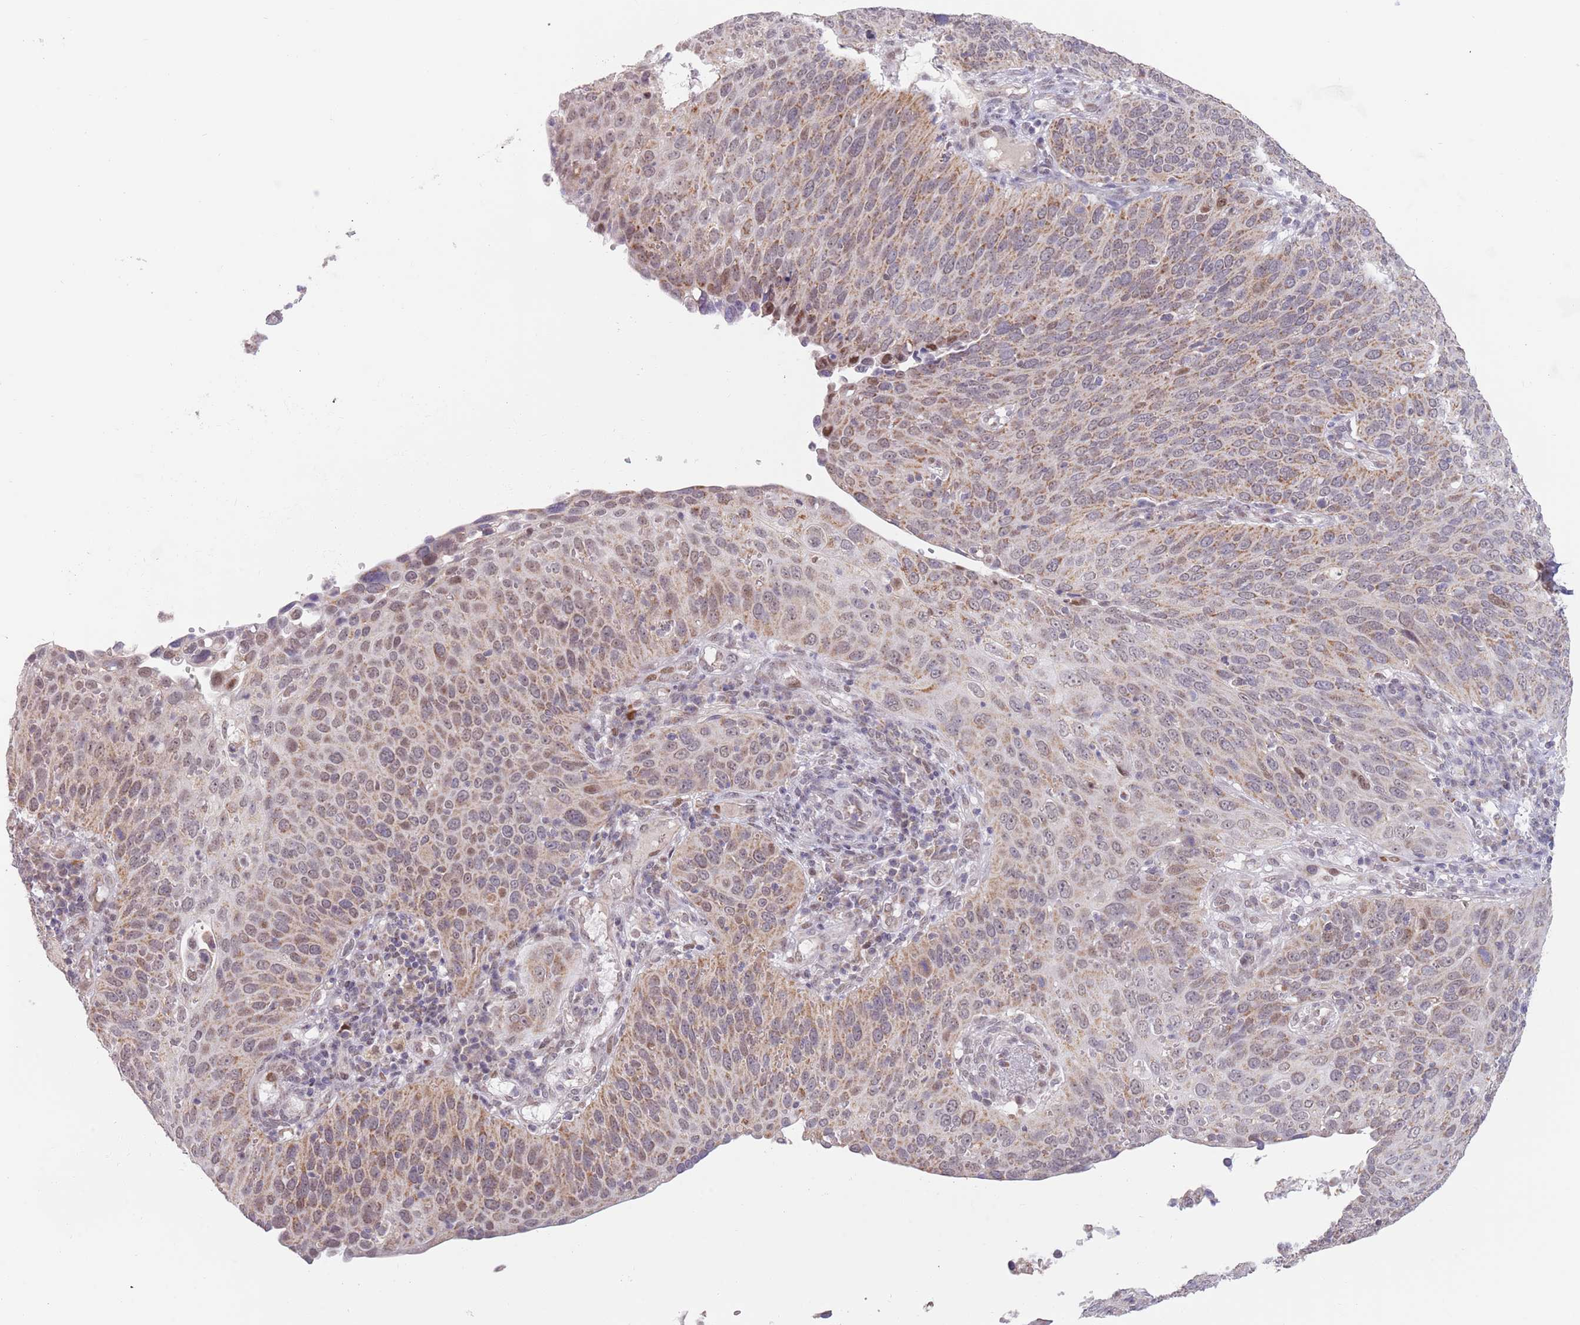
{"staining": {"intensity": "moderate", "quantity": ">75%", "location": "cytoplasmic/membranous"}, "tissue": "cervical cancer", "cell_type": "Tumor cells", "image_type": "cancer", "snomed": [{"axis": "morphology", "description": "Squamous cell carcinoma, NOS"}, {"axis": "topography", "description": "Cervix"}], "caption": "Cervical cancer stained with a brown dye demonstrates moderate cytoplasmic/membranous positive staining in about >75% of tumor cells.", "gene": "TIMM13", "patient": {"sex": "female", "age": 36}}